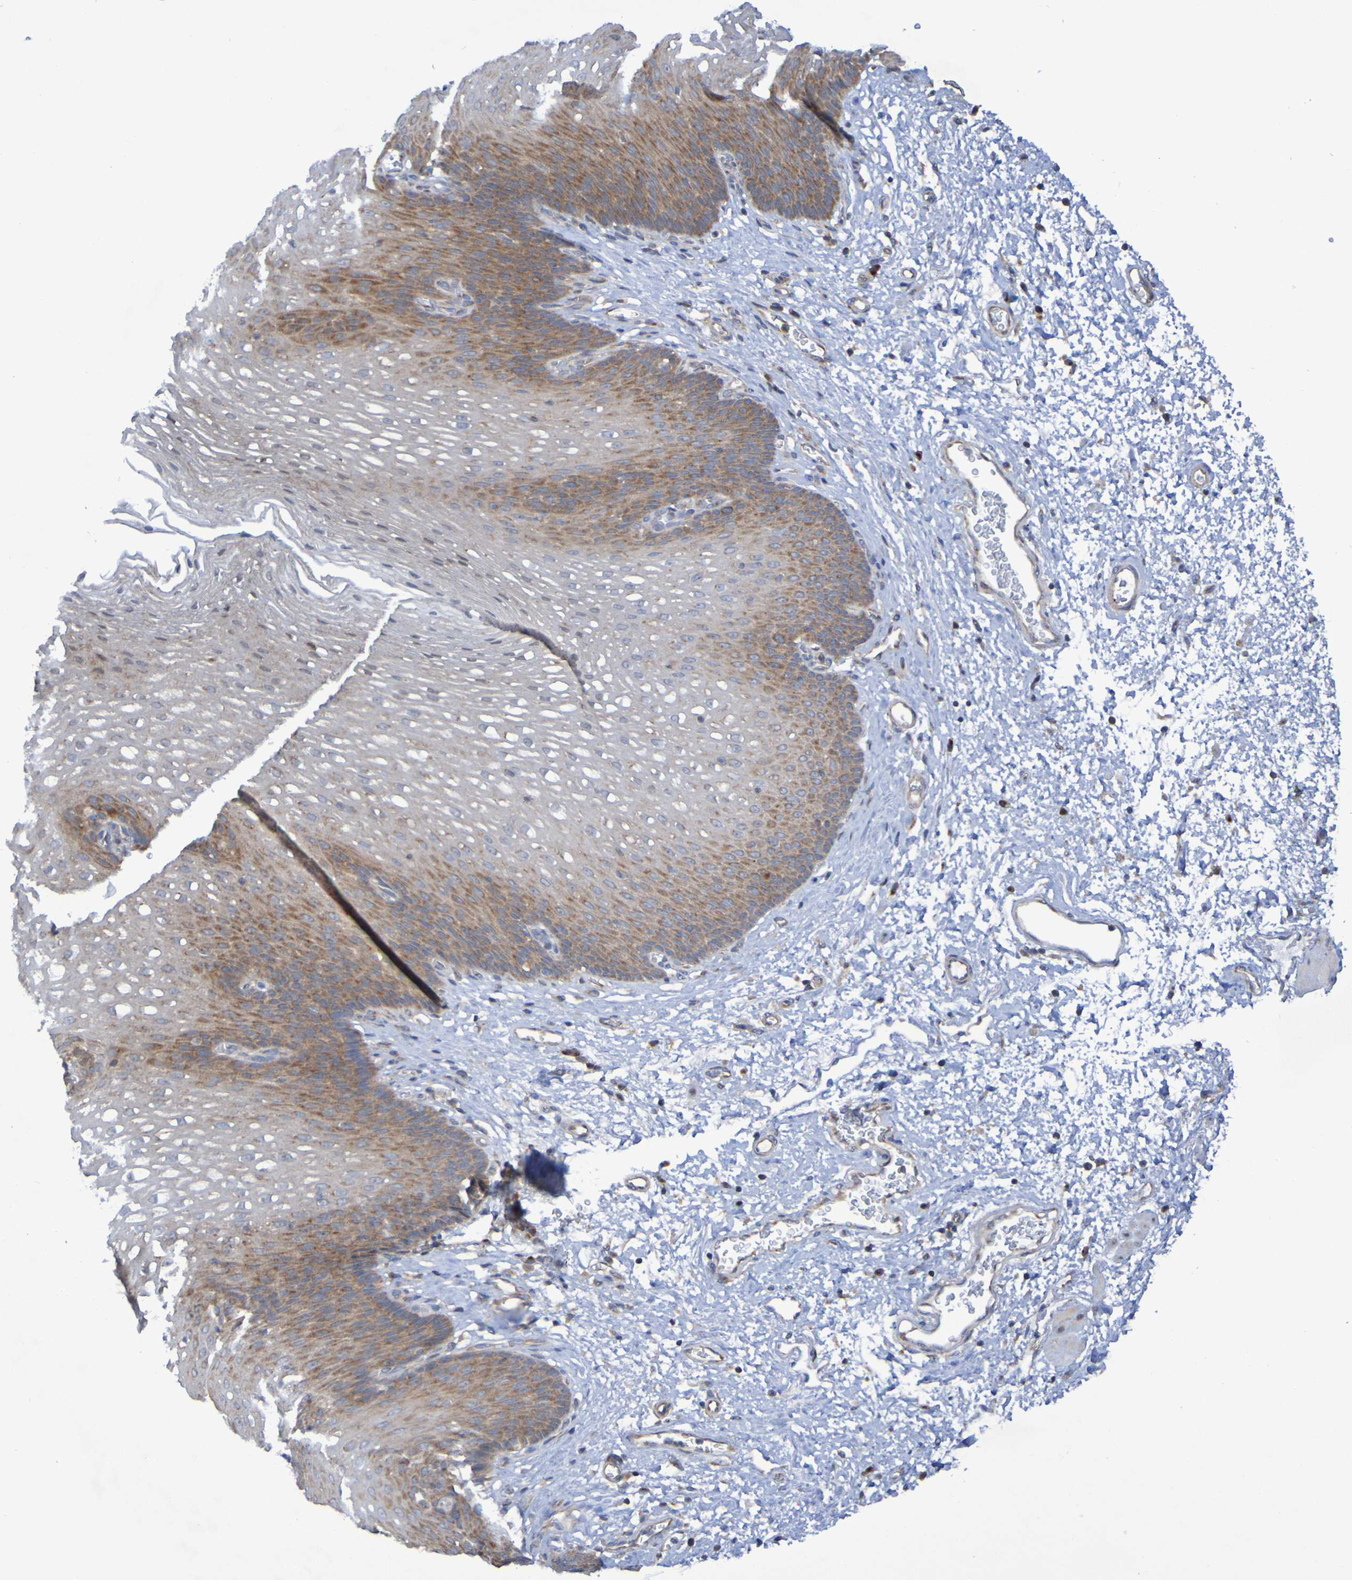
{"staining": {"intensity": "moderate", "quantity": "25%-75%", "location": "cytoplasmic/membranous"}, "tissue": "esophagus", "cell_type": "Squamous epithelial cells", "image_type": "normal", "snomed": [{"axis": "morphology", "description": "Normal tissue, NOS"}, {"axis": "topography", "description": "Esophagus"}], "caption": "Squamous epithelial cells exhibit medium levels of moderate cytoplasmic/membranous expression in about 25%-75% of cells in unremarkable esophagus.", "gene": "LMBRD2", "patient": {"sex": "male", "age": 48}}